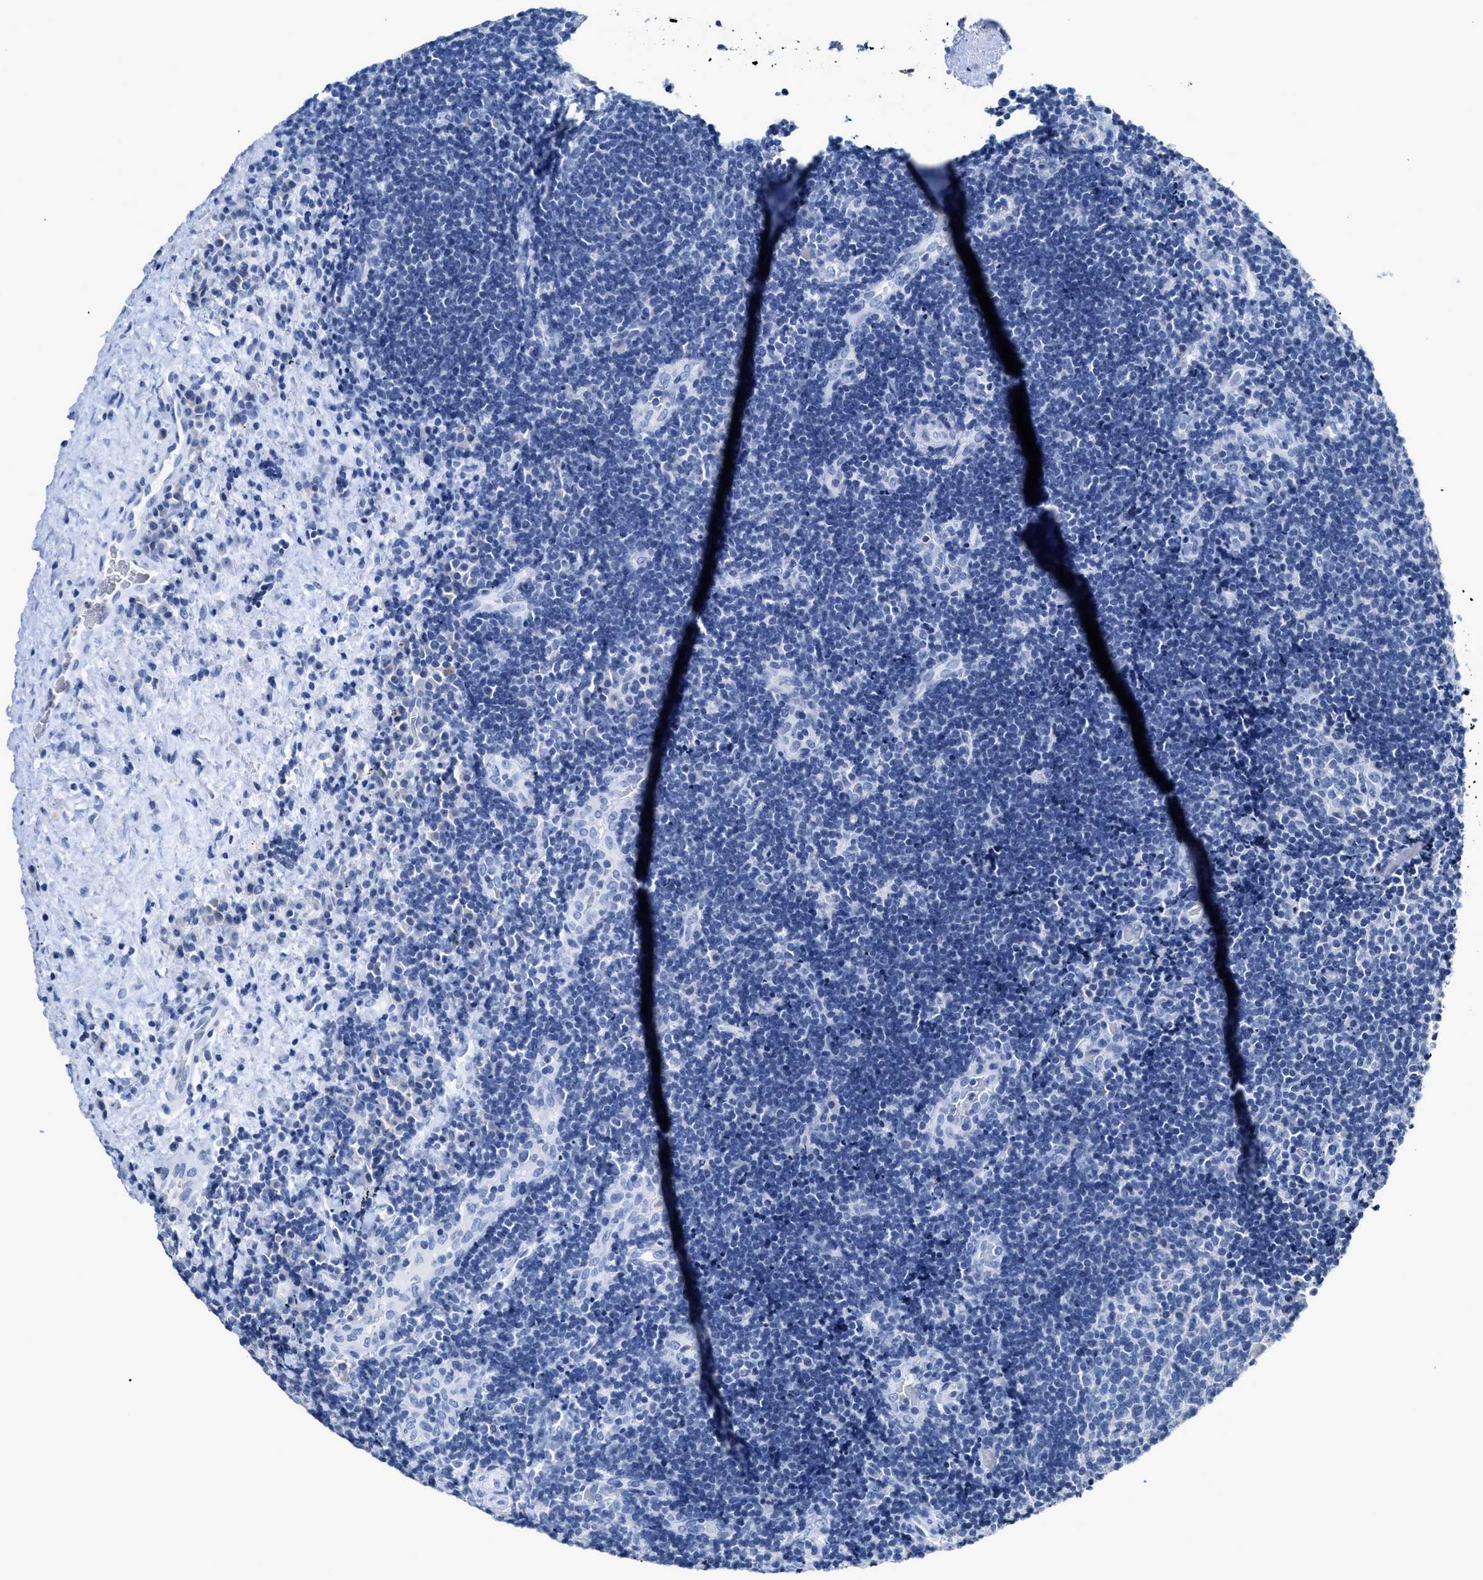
{"staining": {"intensity": "negative", "quantity": "none", "location": "none"}, "tissue": "lymphoma", "cell_type": "Tumor cells", "image_type": "cancer", "snomed": [{"axis": "morphology", "description": "Malignant lymphoma, non-Hodgkin's type, High grade"}, {"axis": "topography", "description": "Tonsil"}], "caption": "High-grade malignant lymphoma, non-Hodgkin's type stained for a protein using immunohistochemistry shows no staining tumor cells.", "gene": "CEACAM5", "patient": {"sex": "female", "age": 36}}